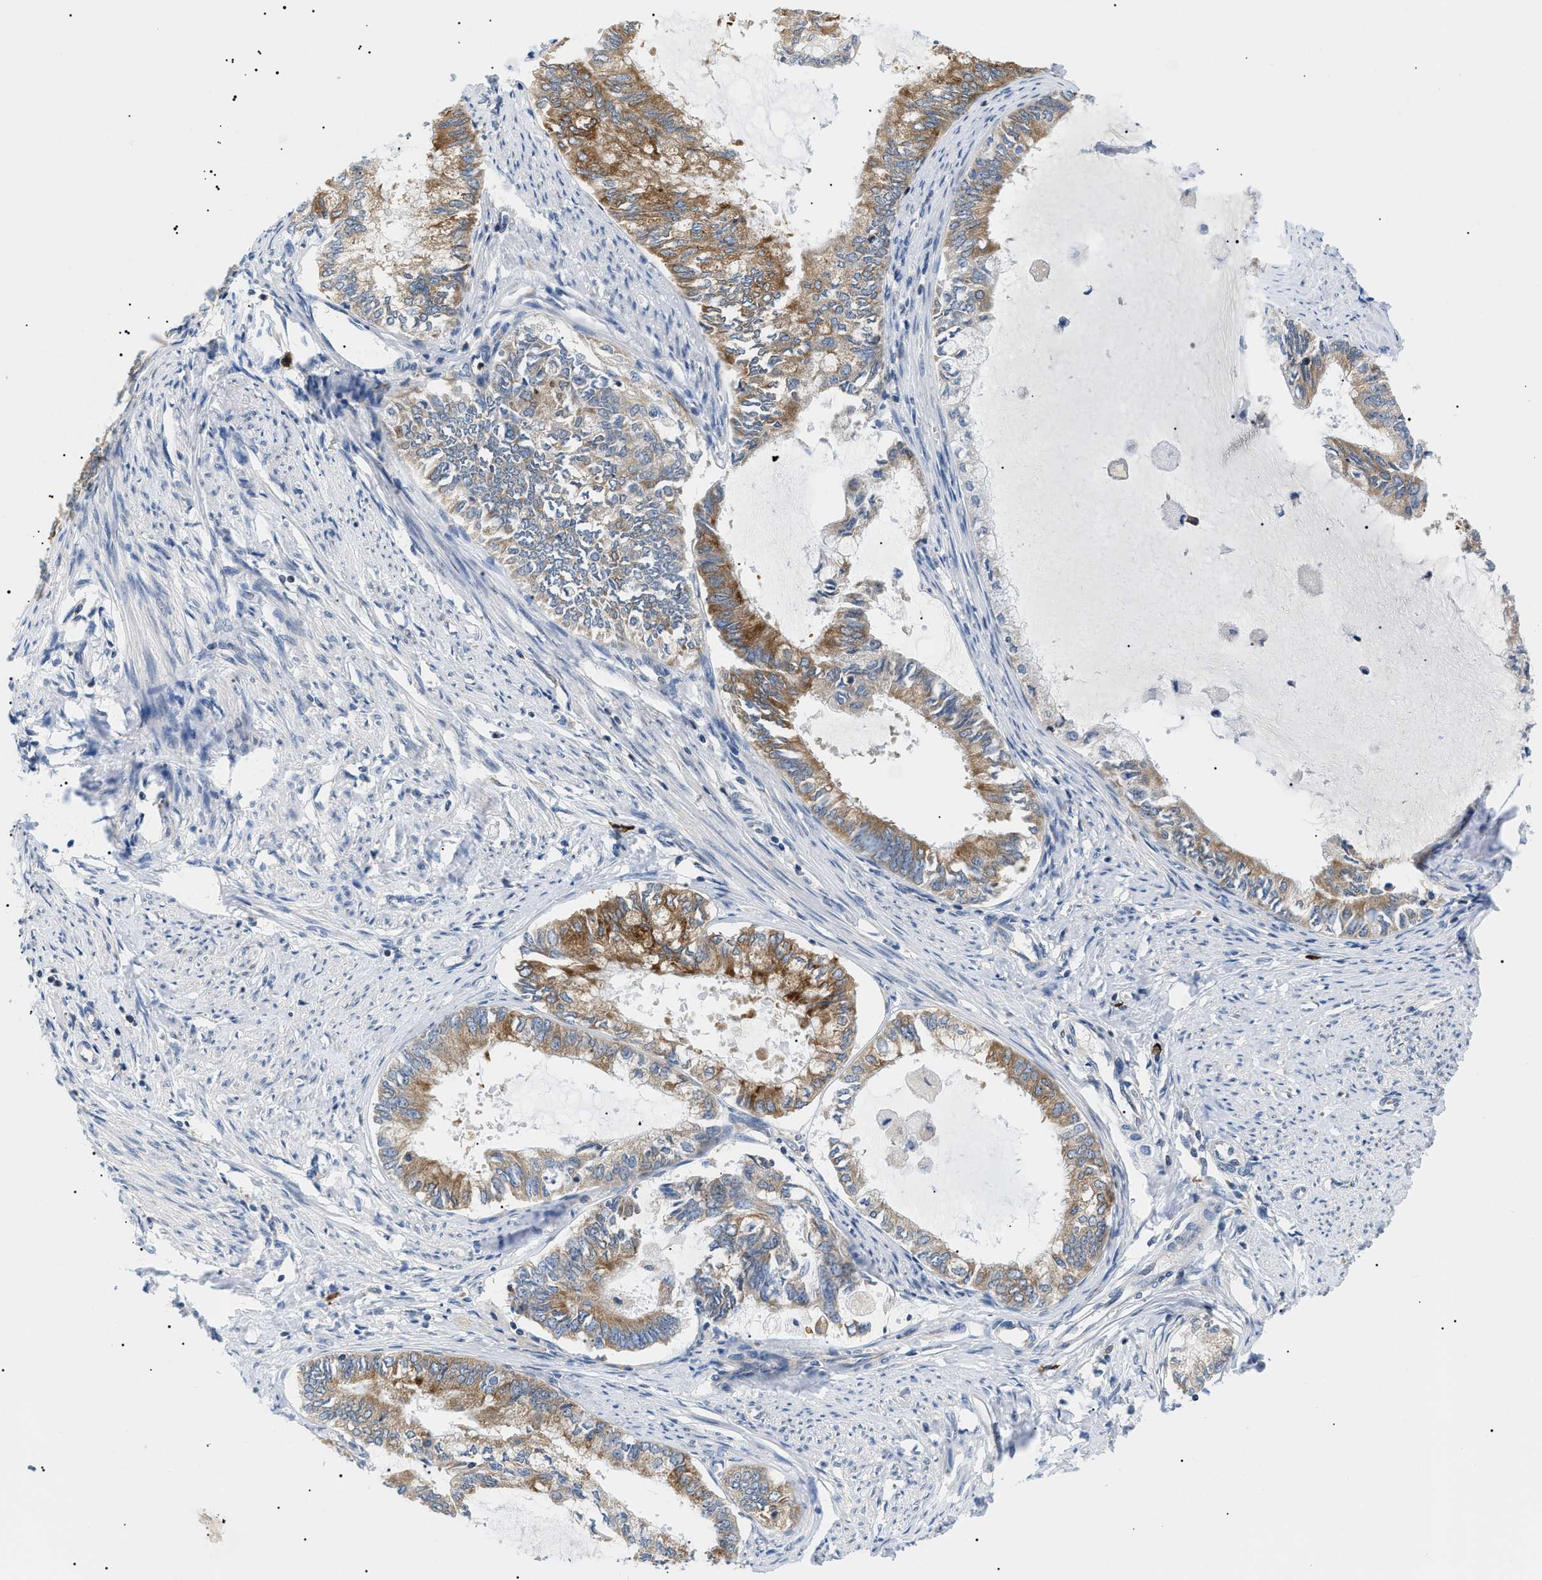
{"staining": {"intensity": "moderate", "quantity": ">75%", "location": "cytoplasmic/membranous"}, "tissue": "endometrial cancer", "cell_type": "Tumor cells", "image_type": "cancer", "snomed": [{"axis": "morphology", "description": "Adenocarcinoma, NOS"}, {"axis": "topography", "description": "Endometrium"}], "caption": "The micrograph reveals staining of endometrial cancer (adenocarcinoma), revealing moderate cytoplasmic/membranous protein staining (brown color) within tumor cells.", "gene": "DERL1", "patient": {"sex": "female", "age": 86}}